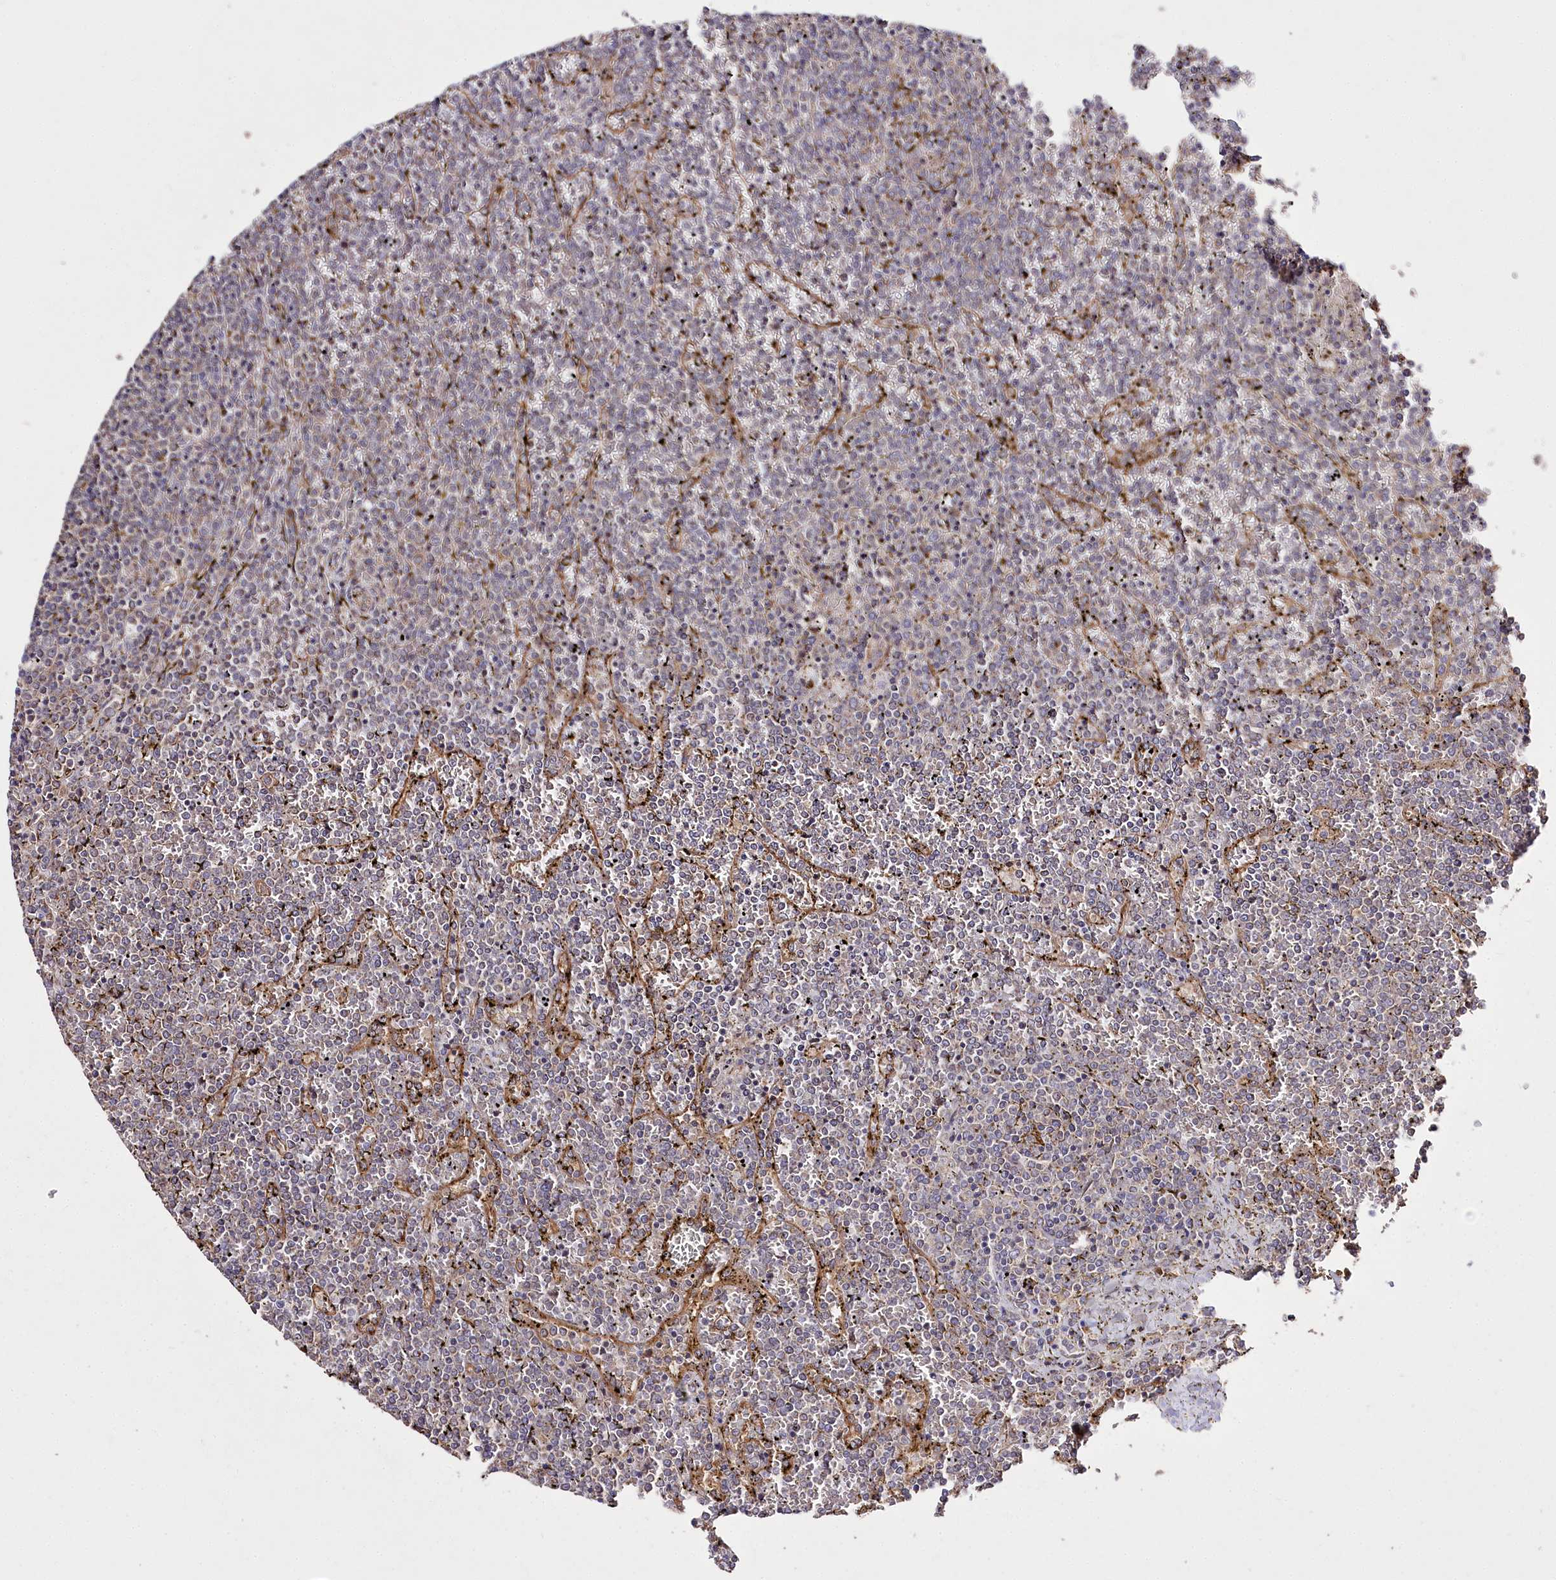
{"staining": {"intensity": "negative", "quantity": "none", "location": "none"}, "tissue": "lymphoma", "cell_type": "Tumor cells", "image_type": "cancer", "snomed": [{"axis": "morphology", "description": "Malignant lymphoma, non-Hodgkin's type, Low grade"}, {"axis": "topography", "description": "Spleen"}], "caption": "This is an immunohistochemistry (IHC) histopathology image of lymphoma. There is no expression in tumor cells.", "gene": "PRSS53", "patient": {"sex": "female", "age": 19}}